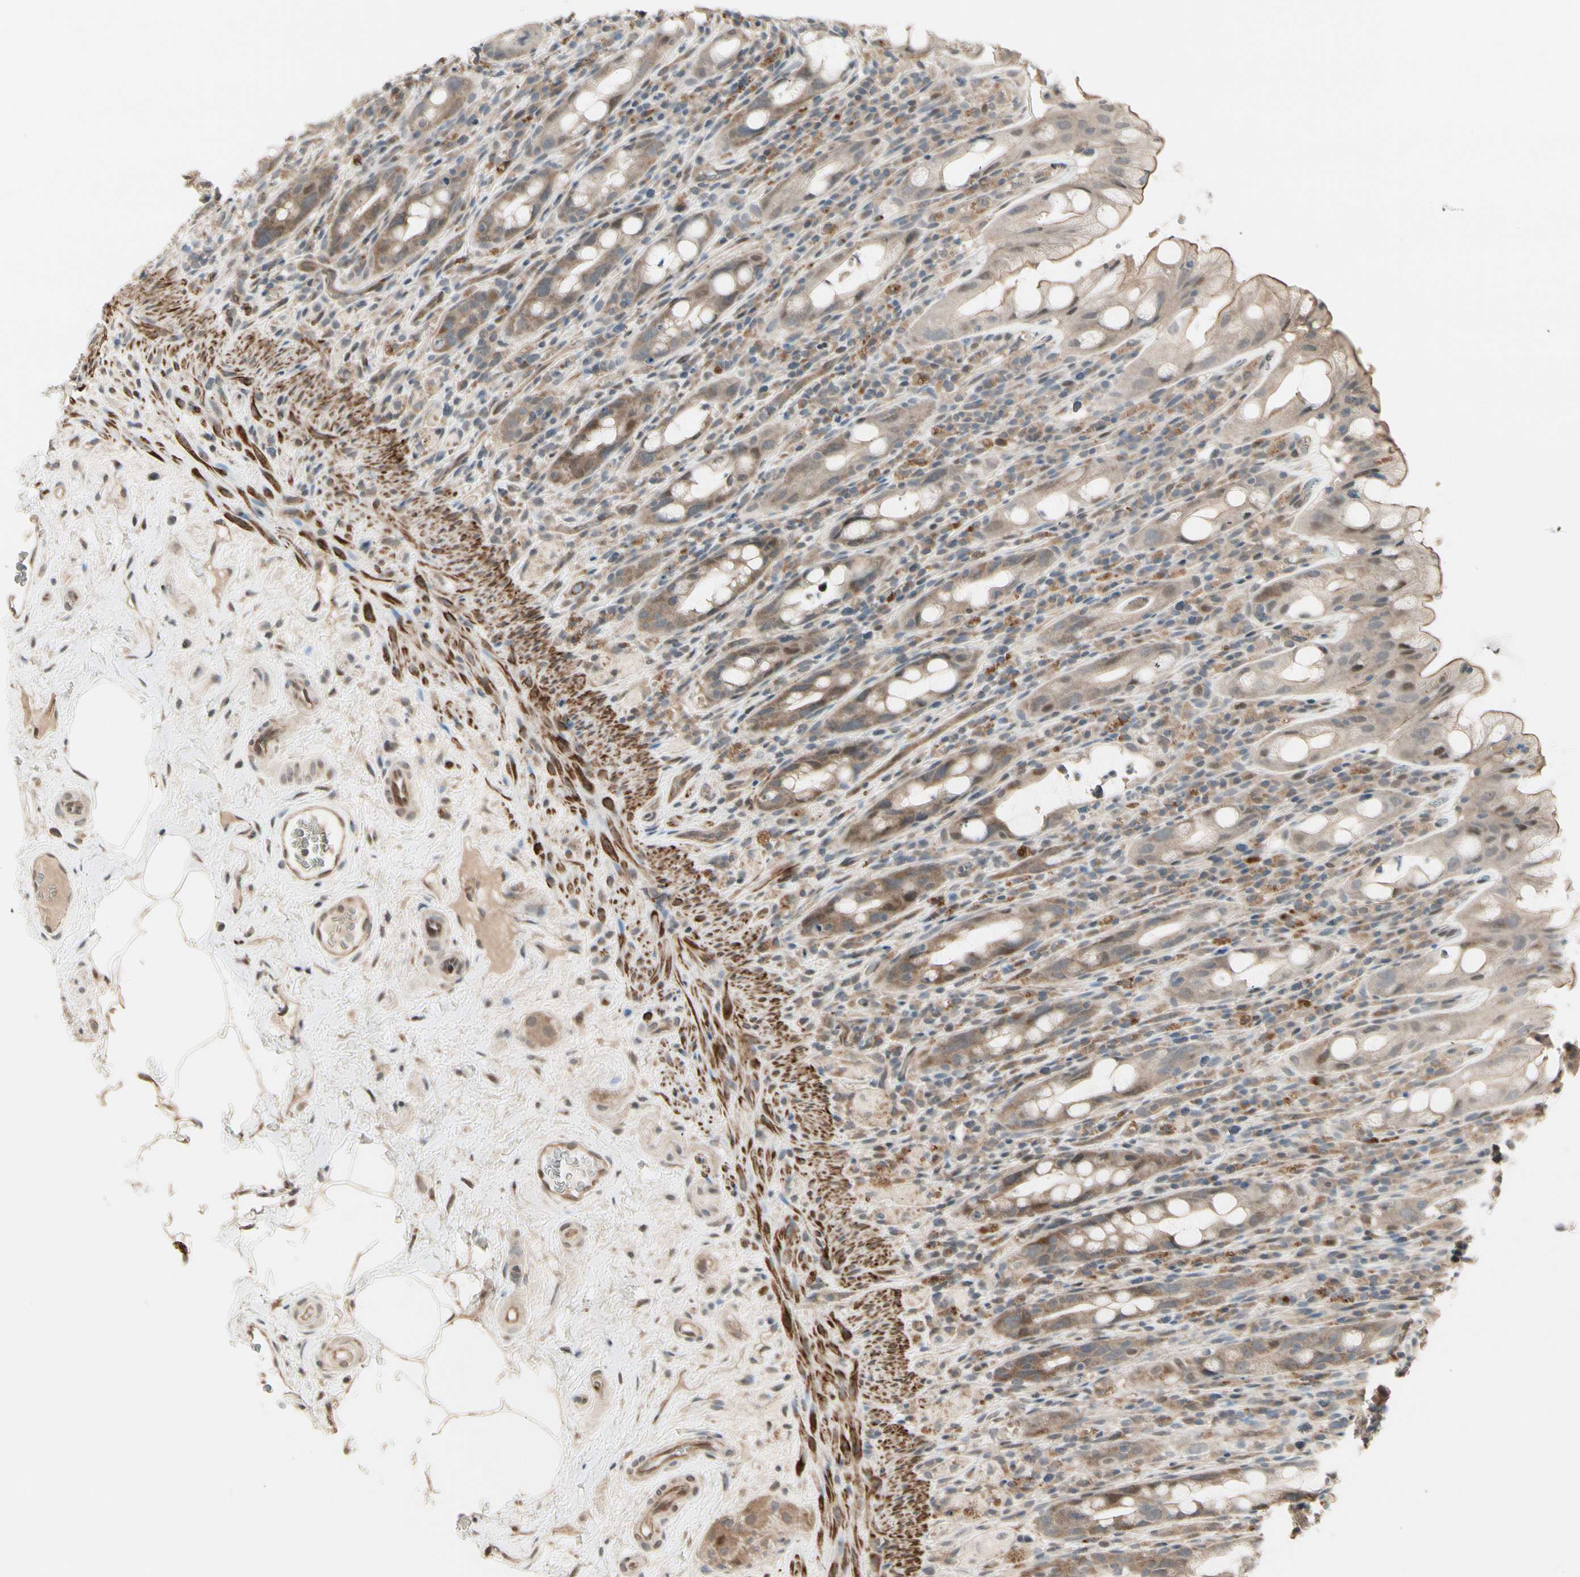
{"staining": {"intensity": "moderate", "quantity": ">75%", "location": "cytoplasmic/membranous"}, "tissue": "rectum", "cell_type": "Glandular cells", "image_type": "normal", "snomed": [{"axis": "morphology", "description": "Normal tissue, NOS"}, {"axis": "topography", "description": "Rectum"}], "caption": "Protein expression analysis of benign human rectum reveals moderate cytoplasmic/membranous staining in approximately >75% of glandular cells.", "gene": "SVBP", "patient": {"sex": "male", "age": 44}}